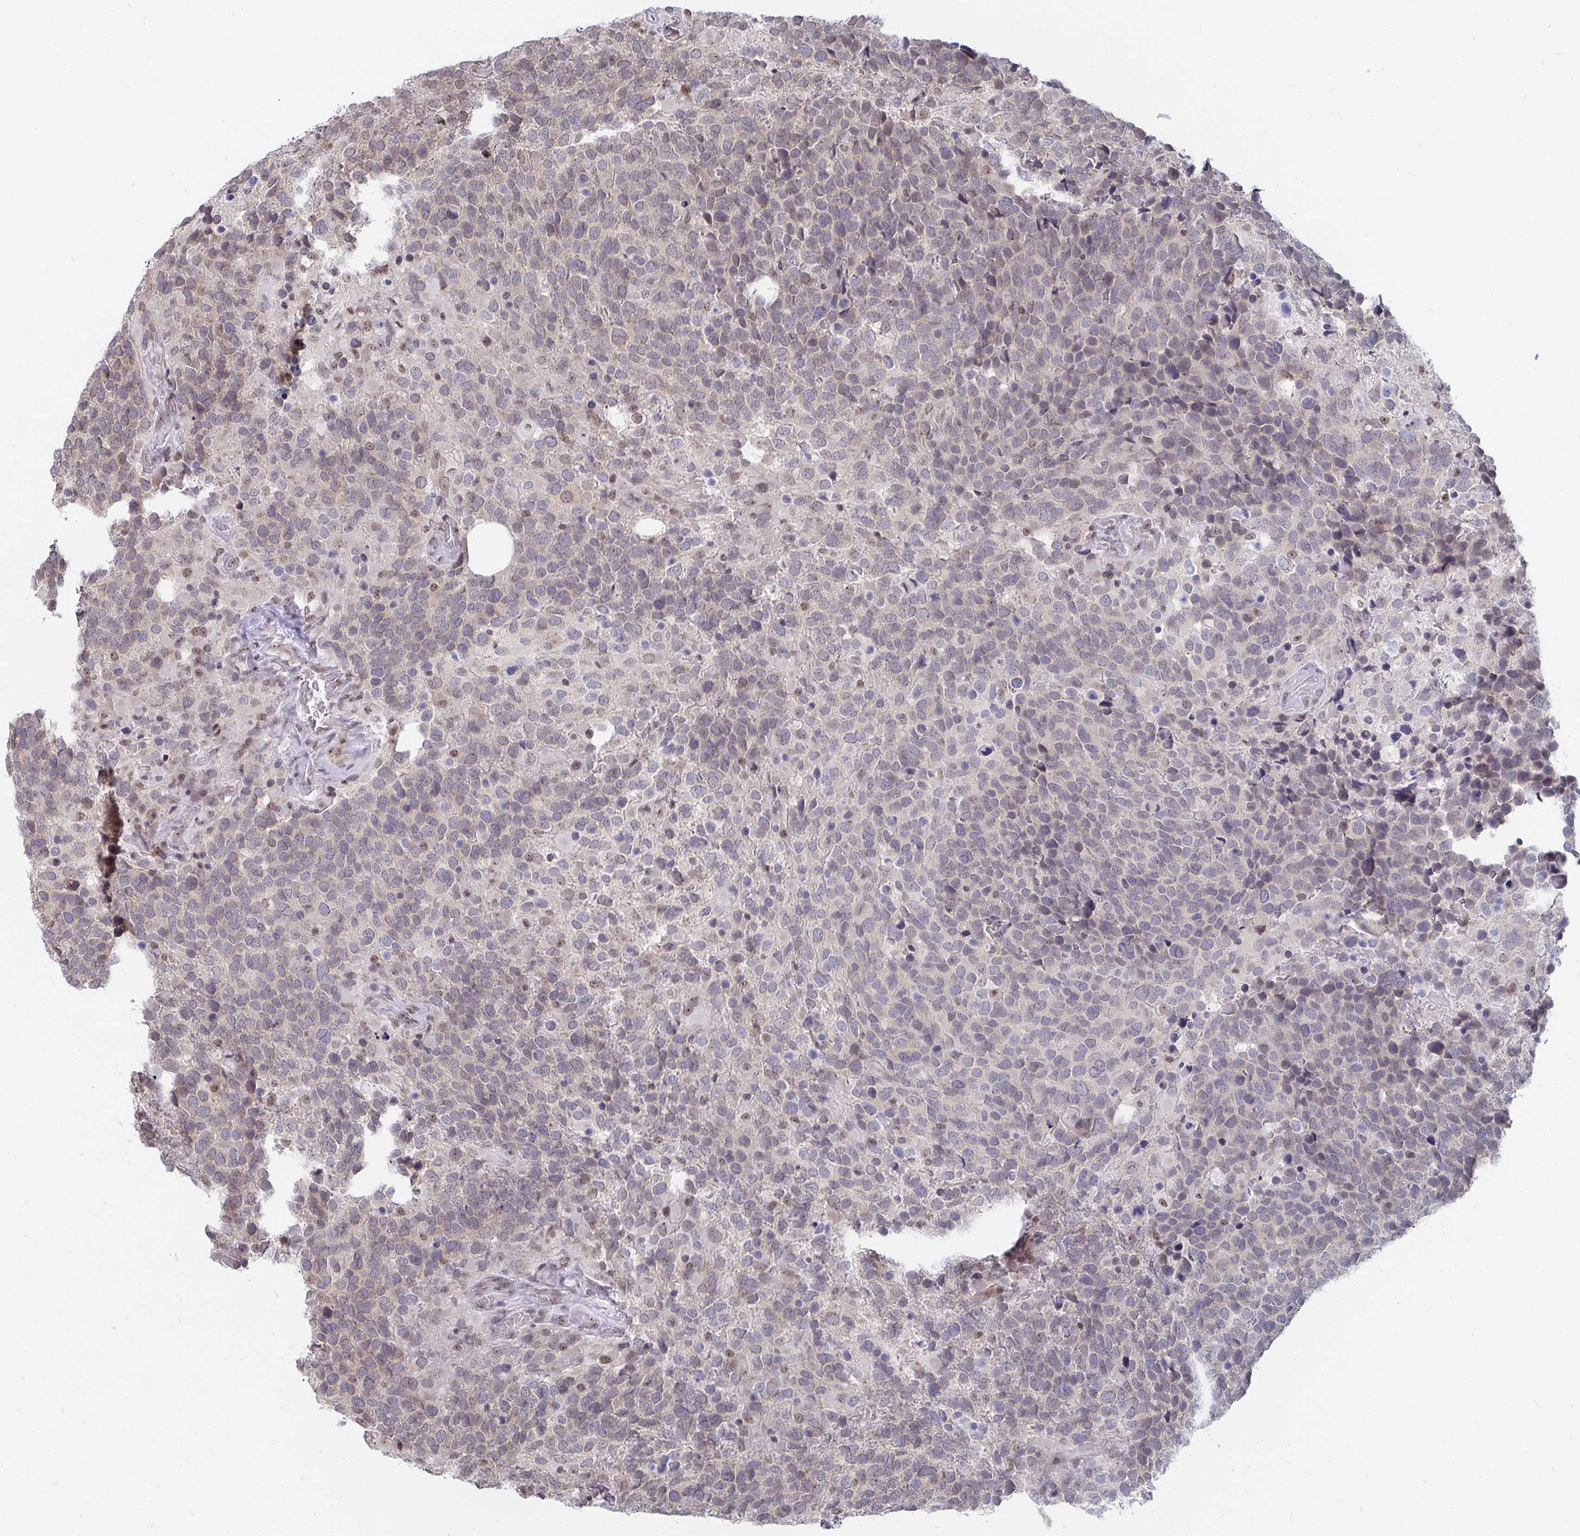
{"staining": {"intensity": "negative", "quantity": "none", "location": "none"}, "tissue": "glioma", "cell_type": "Tumor cells", "image_type": "cancer", "snomed": [{"axis": "morphology", "description": "Glioma, malignant, High grade"}, {"axis": "topography", "description": "Brain"}], "caption": "Tumor cells are negative for brown protein staining in glioma.", "gene": "TRIP12", "patient": {"sex": "female", "age": 40}}